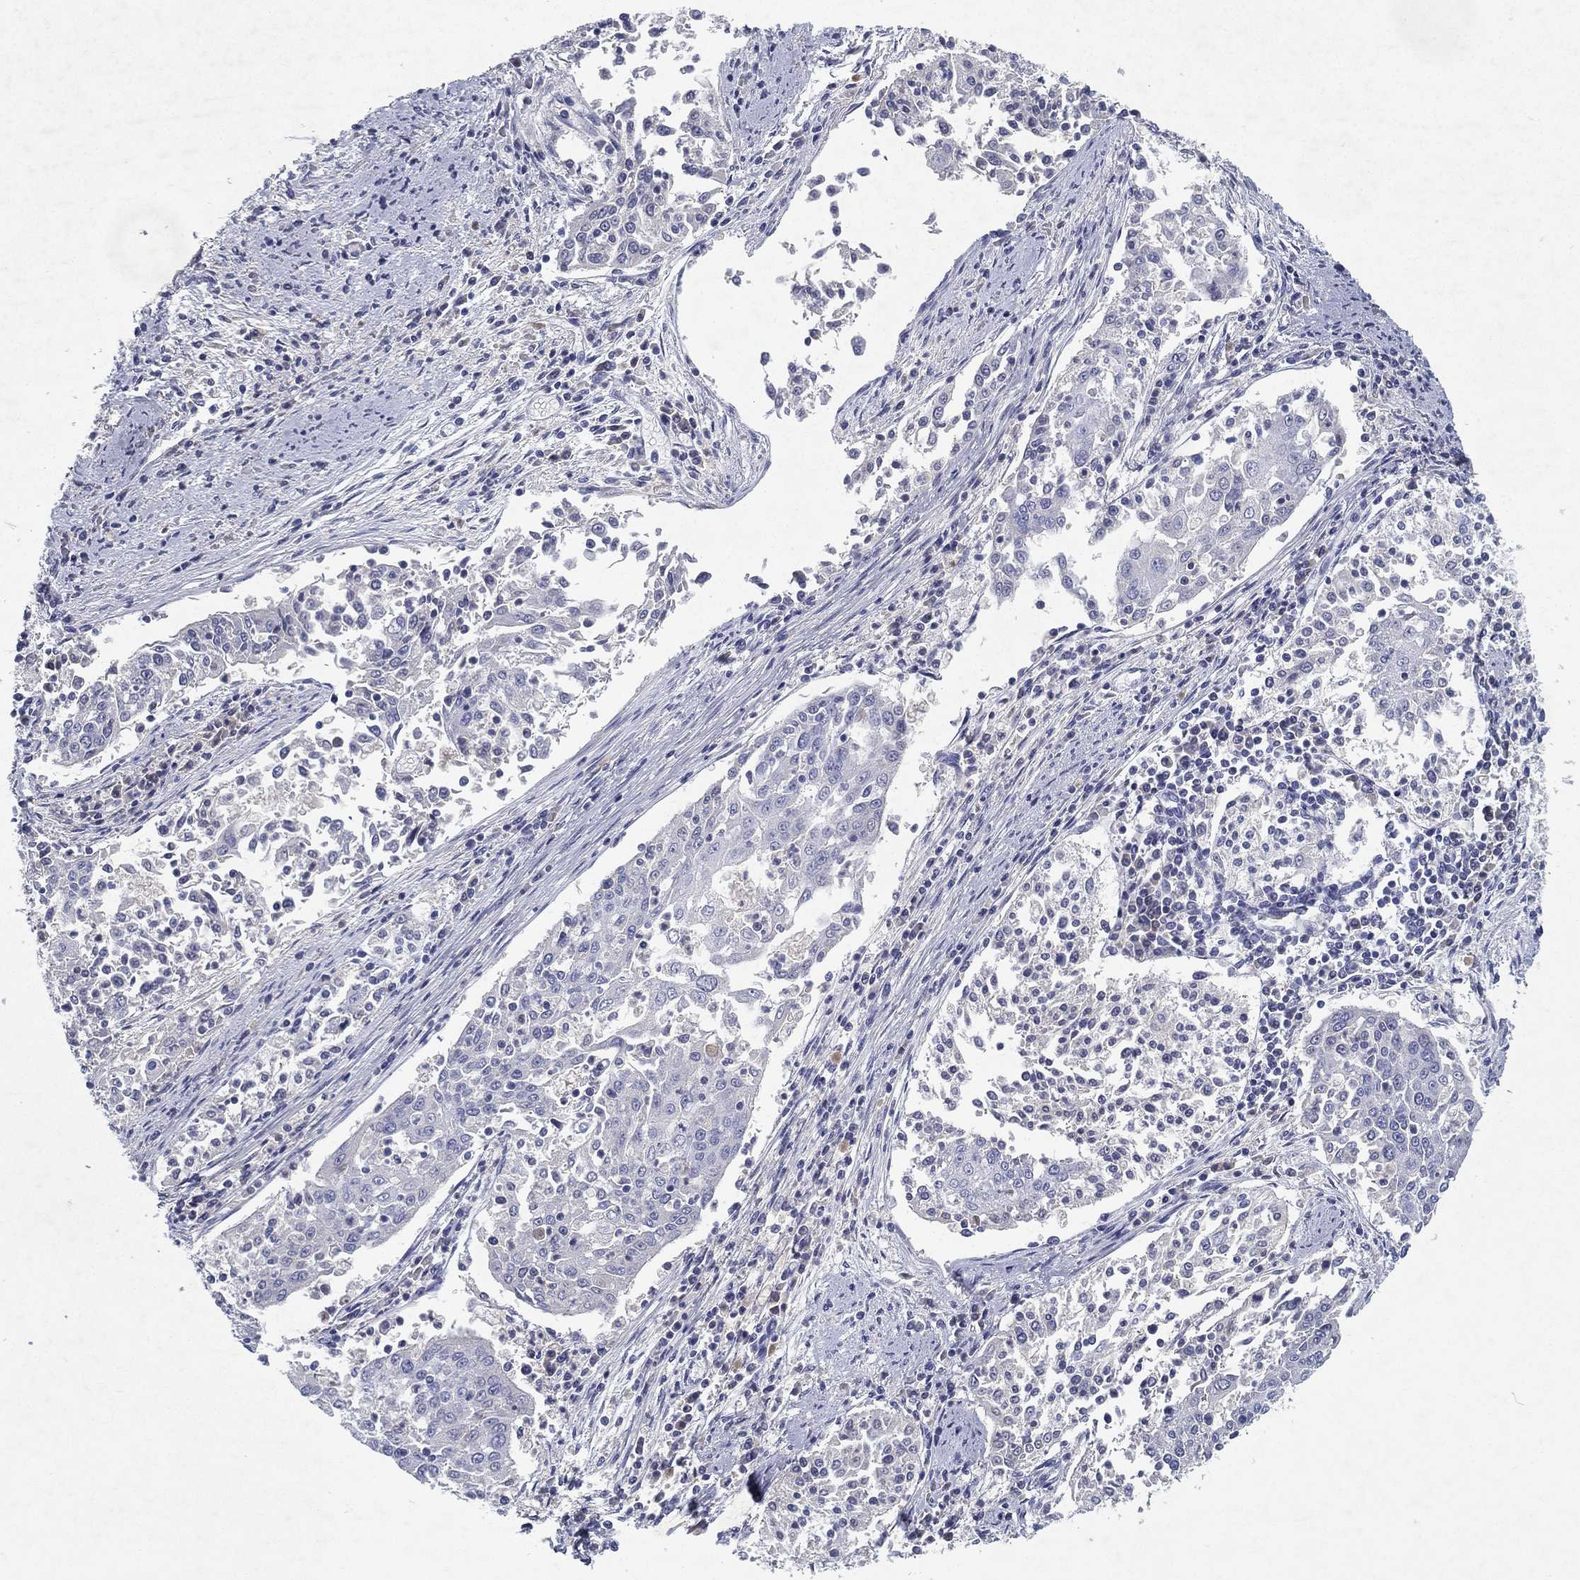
{"staining": {"intensity": "negative", "quantity": "none", "location": "none"}, "tissue": "cervical cancer", "cell_type": "Tumor cells", "image_type": "cancer", "snomed": [{"axis": "morphology", "description": "Squamous cell carcinoma, NOS"}, {"axis": "topography", "description": "Cervix"}], "caption": "There is no significant staining in tumor cells of cervical cancer (squamous cell carcinoma).", "gene": "RGS13", "patient": {"sex": "female", "age": 41}}